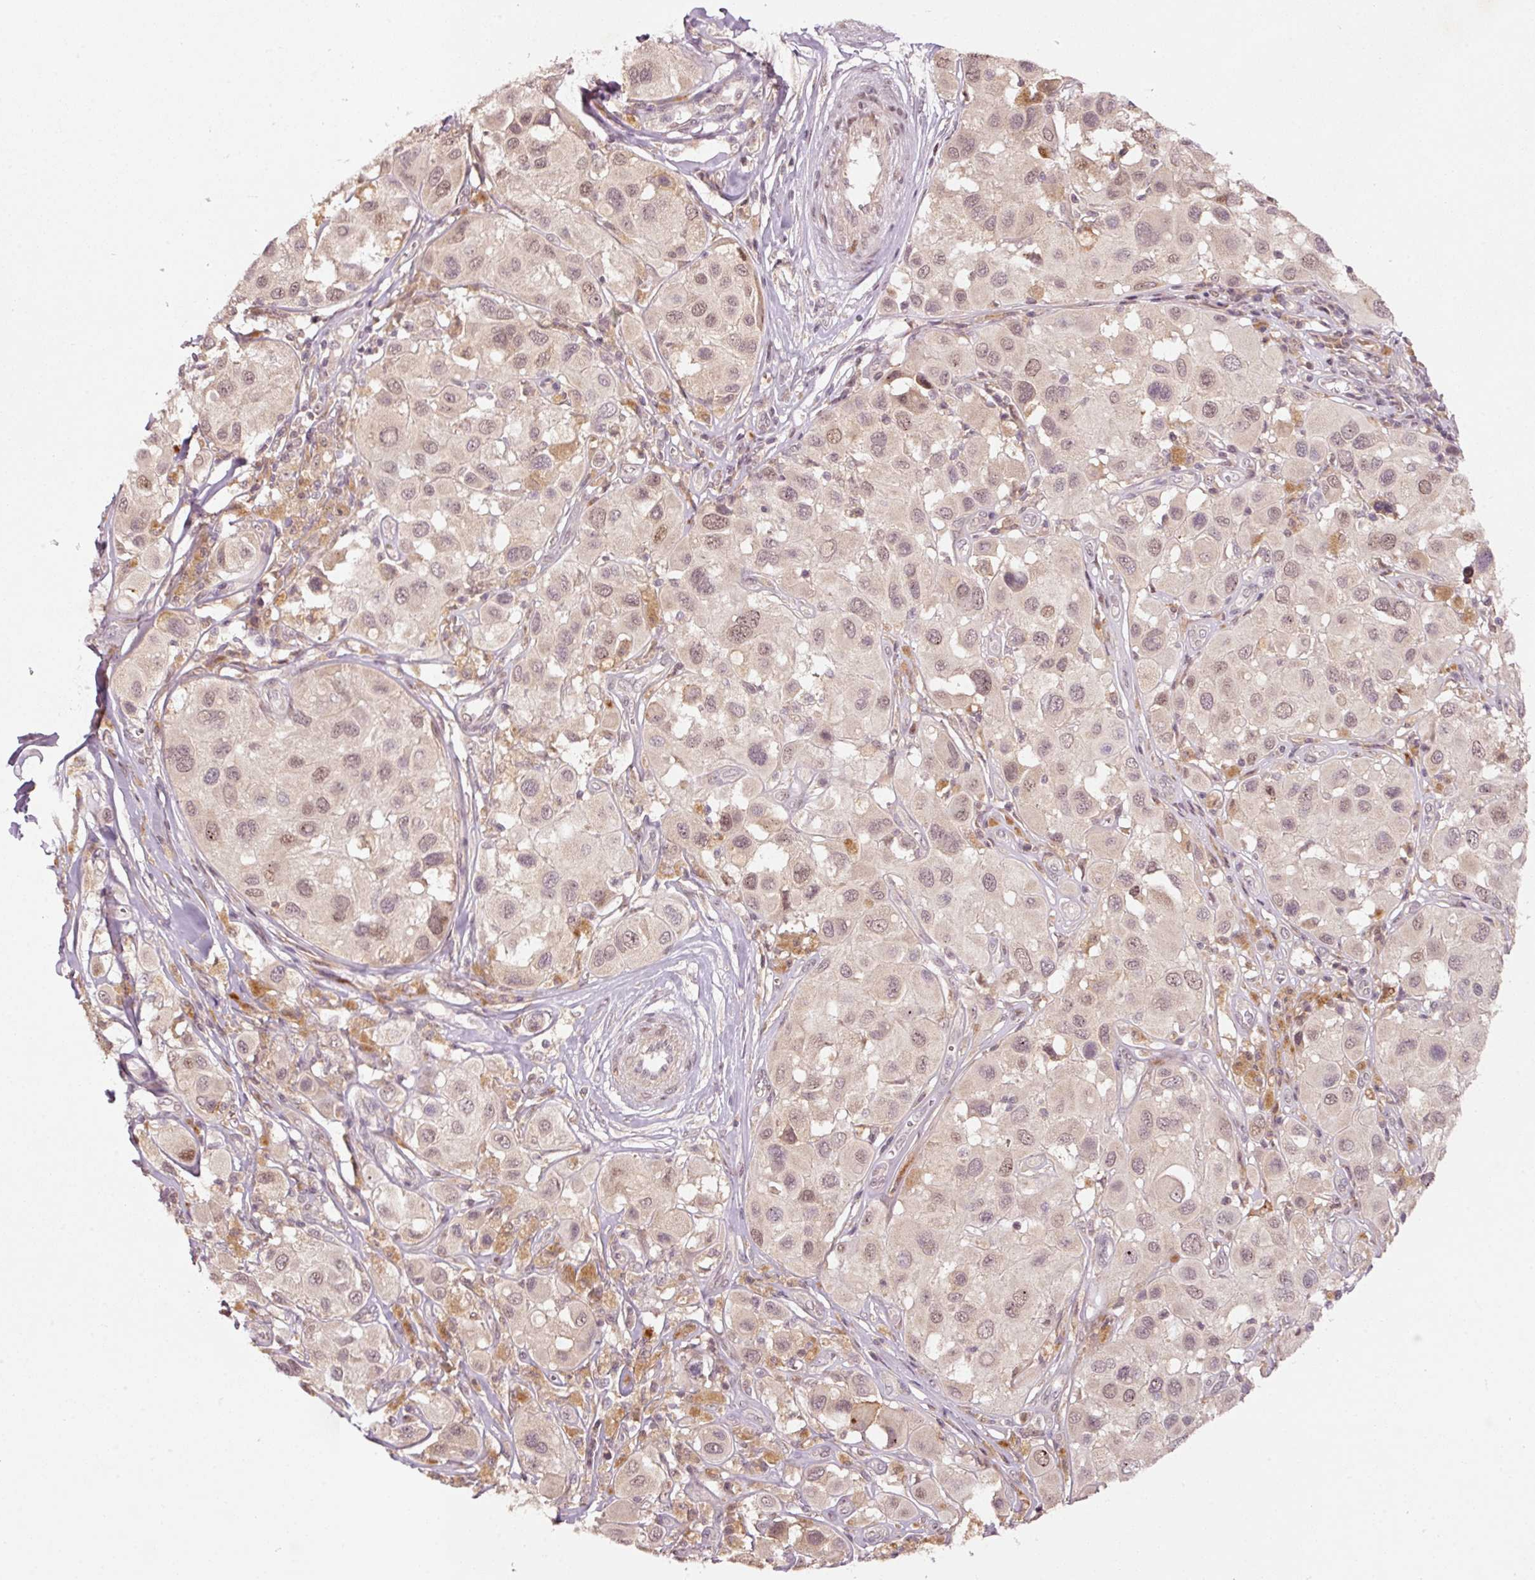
{"staining": {"intensity": "weak", "quantity": "25%-75%", "location": "nuclear"}, "tissue": "melanoma", "cell_type": "Tumor cells", "image_type": "cancer", "snomed": [{"axis": "morphology", "description": "Malignant melanoma, Metastatic site"}, {"axis": "topography", "description": "Skin"}], "caption": "Protein expression analysis of human malignant melanoma (metastatic site) reveals weak nuclear positivity in approximately 25%-75% of tumor cells.", "gene": "PCDHB1", "patient": {"sex": "male", "age": 41}}